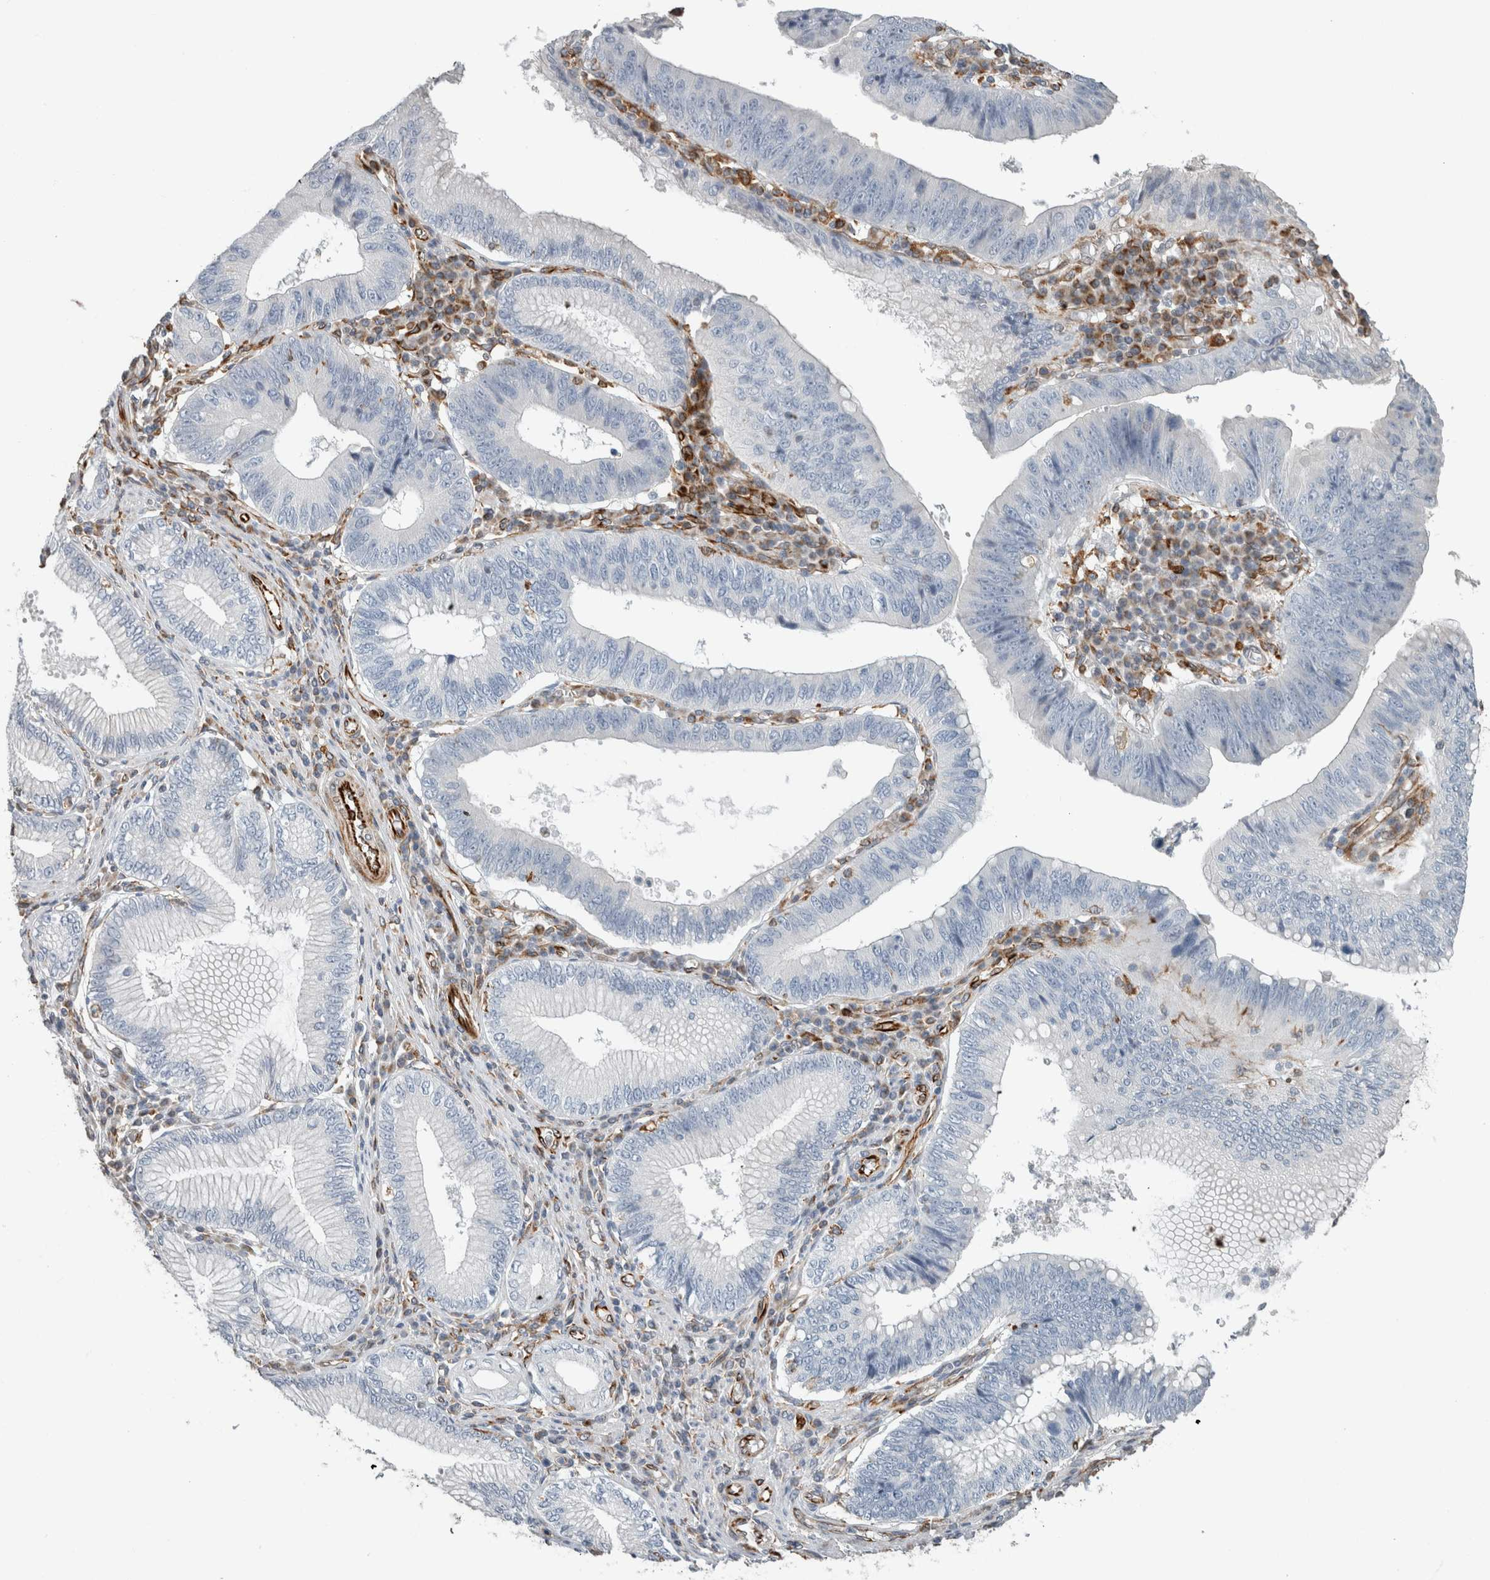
{"staining": {"intensity": "negative", "quantity": "none", "location": "none"}, "tissue": "stomach cancer", "cell_type": "Tumor cells", "image_type": "cancer", "snomed": [{"axis": "morphology", "description": "Adenocarcinoma, NOS"}, {"axis": "topography", "description": "Stomach"}], "caption": "Micrograph shows no protein positivity in tumor cells of stomach cancer (adenocarcinoma) tissue. (Immunohistochemistry (ihc), brightfield microscopy, high magnification).", "gene": "LY86", "patient": {"sex": "male", "age": 59}}